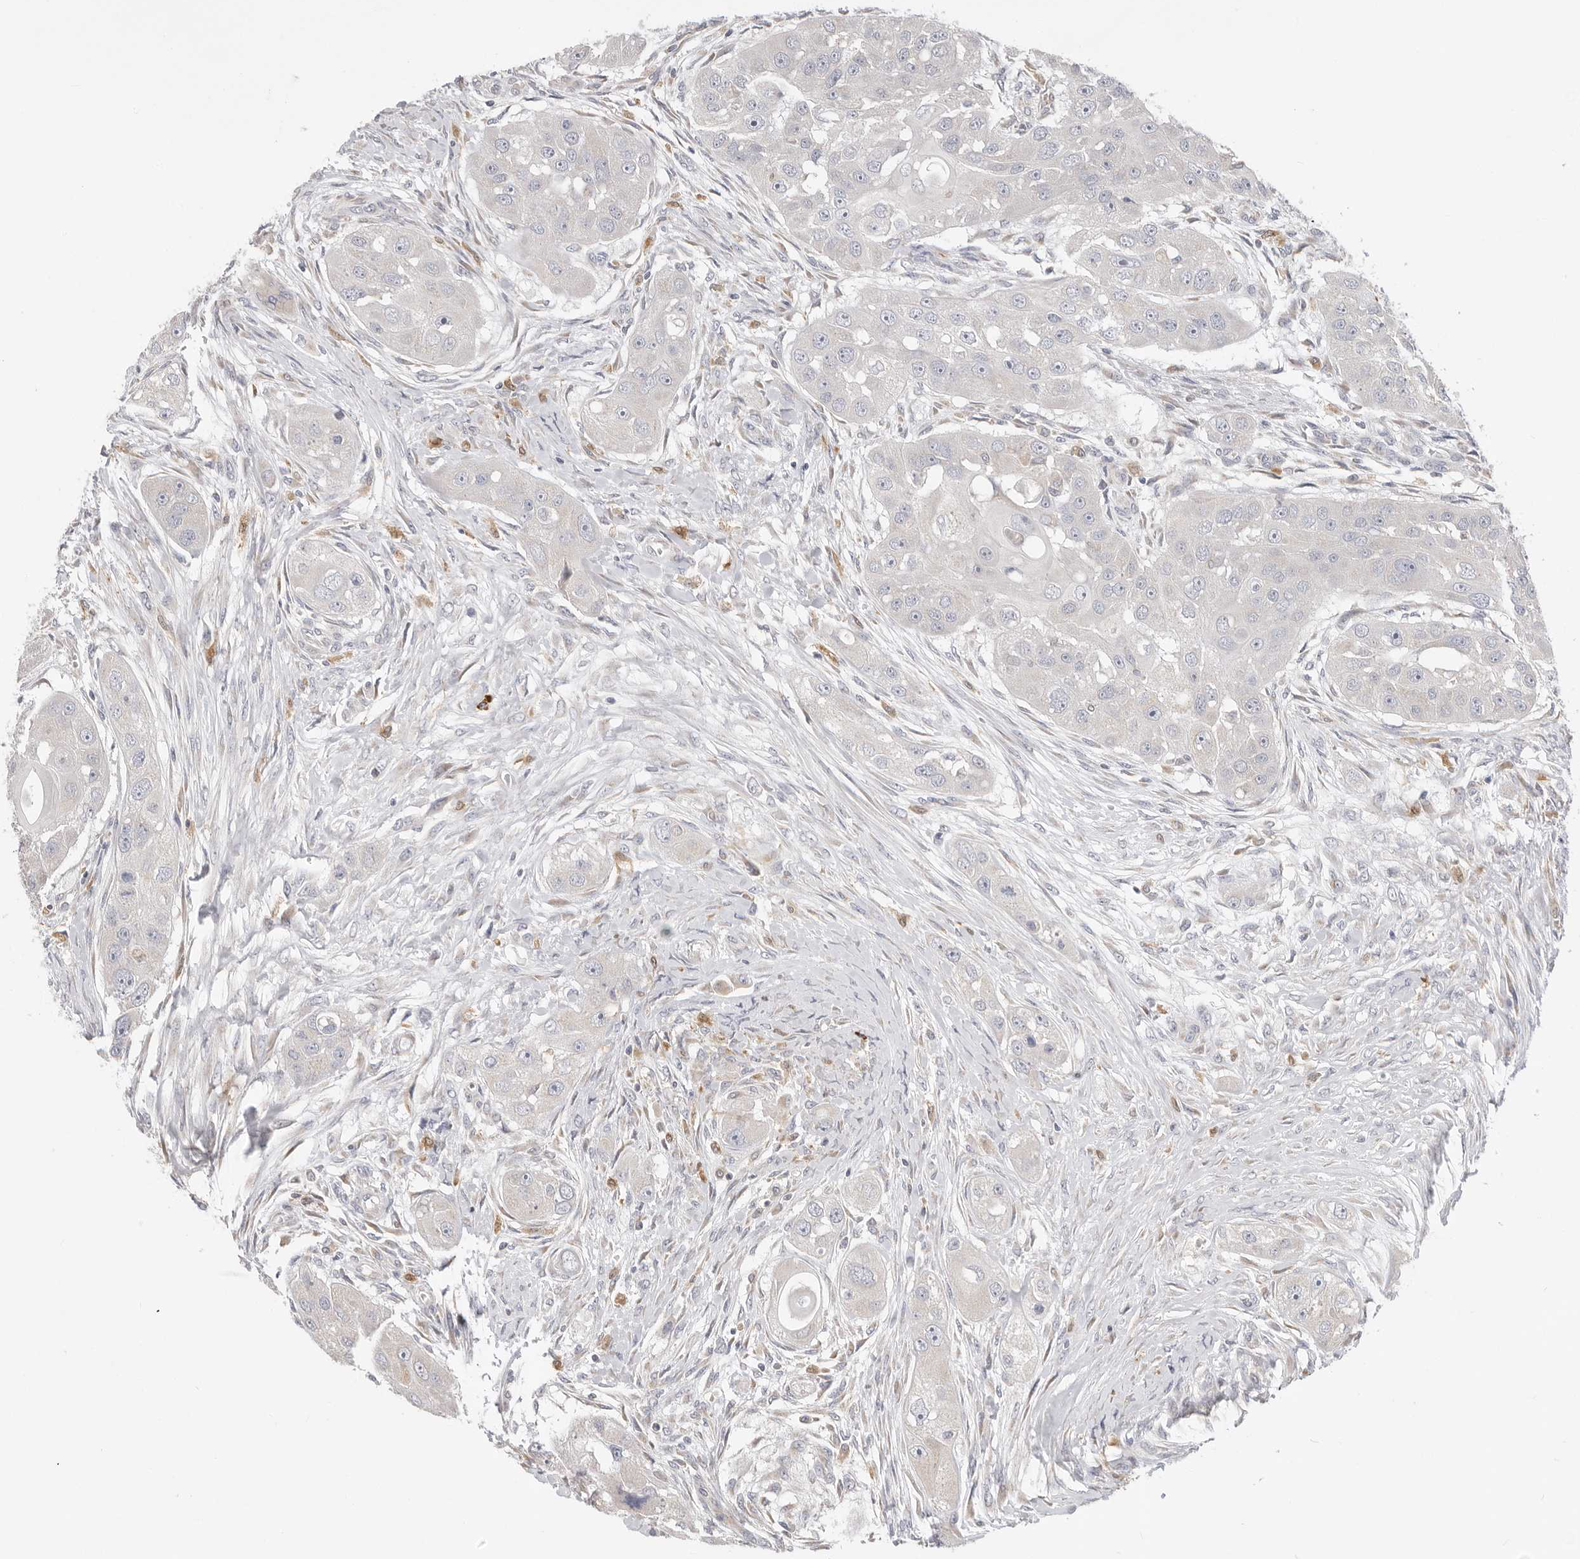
{"staining": {"intensity": "negative", "quantity": "none", "location": "none"}, "tissue": "head and neck cancer", "cell_type": "Tumor cells", "image_type": "cancer", "snomed": [{"axis": "morphology", "description": "Normal tissue, NOS"}, {"axis": "morphology", "description": "Squamous cell carcinoma, NOS"}, {"axis": "topography", "description": "Skeletal muscle"}, {"axis": "topography", "description": "Head-Neck"}], "caption": "High magnification brightfield microscopy of head and neck cancer stained with DAB (3,3'-diaminobenzidine) (brown) and counterstained with hematoxylin (blue): tumor cells show no significant expression.", "gene": "USH1C", "patient": {"sex": "male", "age": 51}}